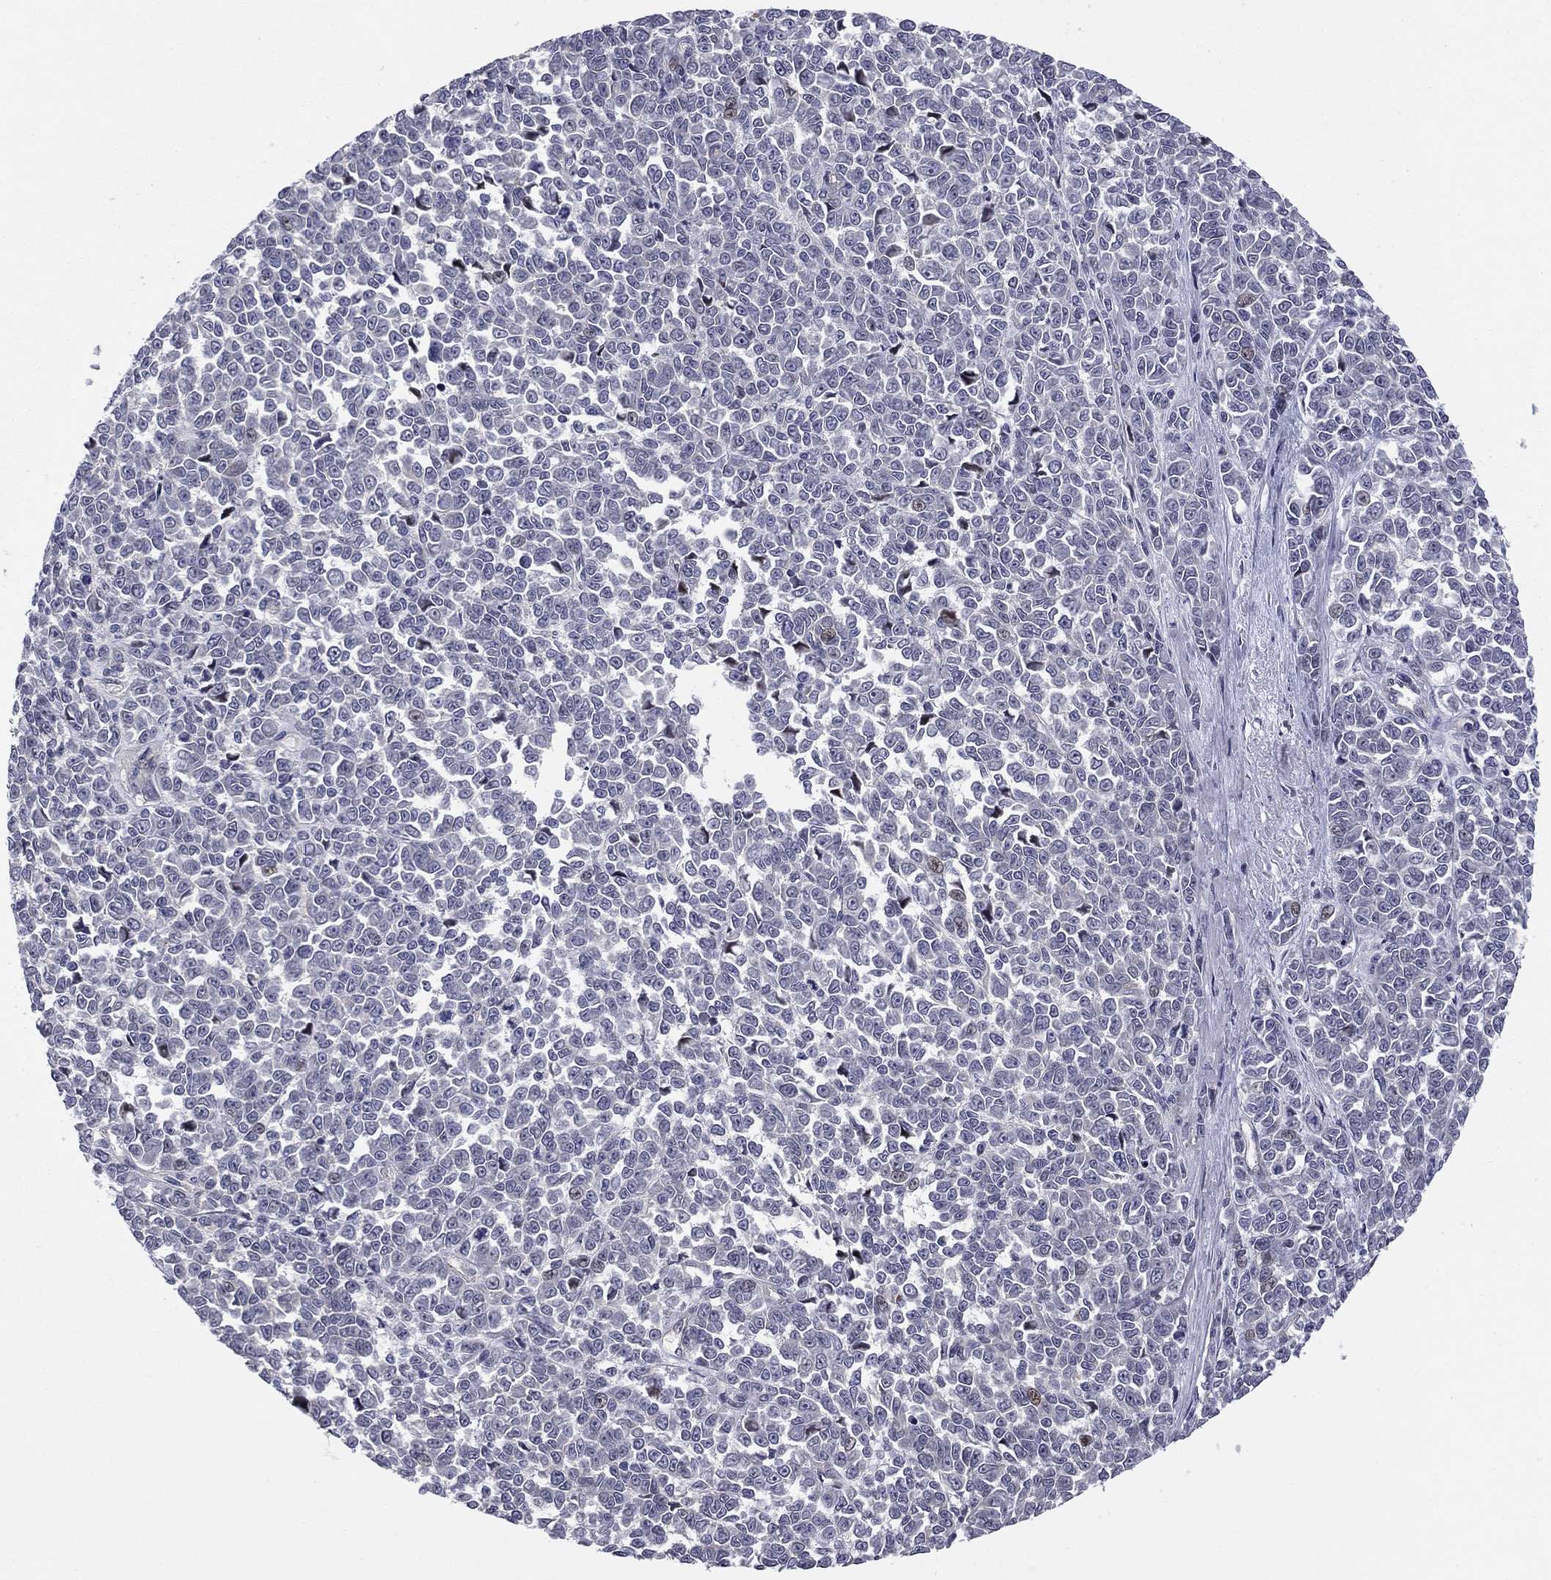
{"staining": {"intensity": "moderate", "quantity": "<25%", "location": "nuclear"}, "tissue": "melanoma", "cell_type": "Tumor cells", "image_type": "cancer", "snomed": [{"axis": "morphology", "description": "Malignant melanoma, NOS"}, {"axis": "topography", "description": "Skin"}], "caption": "High-power microscopy captured an immunohistochemistry (IHC) micrograph of malignant melanoma, revealing moderate nuclear positivity in approximately <25% of tumor cells.", "gene": "BCL11A", "patient": {"sex": "female", "age": 95}}